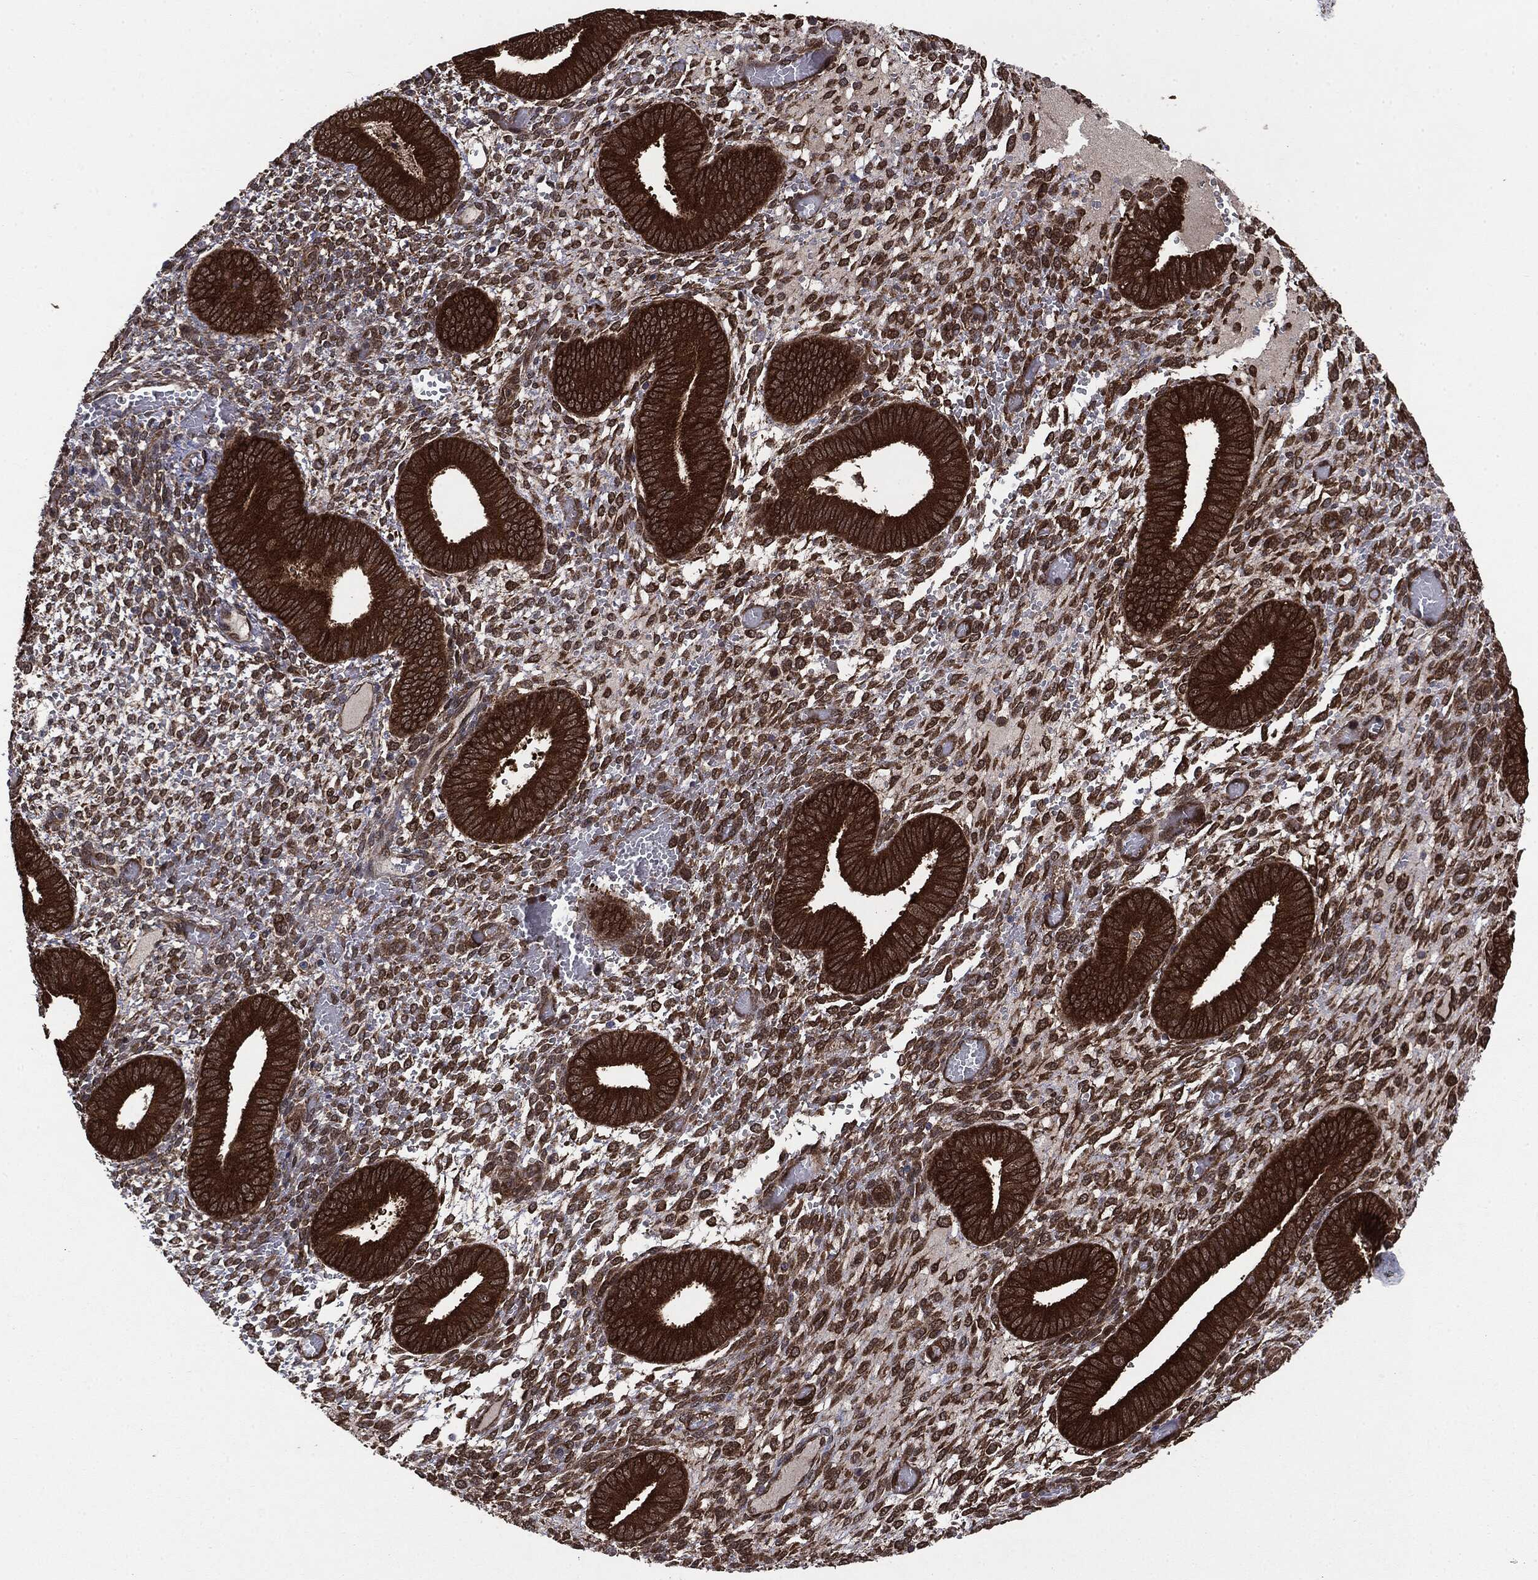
{"staining": {"intensity": "strong", "quantity": ">75%", "location": "cytoplasmic/membranous"}, "tissue": "endometrium", "cell_type": "Cells in endometrial stroma", "image_type": "normal", "snomed": [{"axis": "morphology", "description": "Normal tissue, NOS"}, {"axis": "topography", "description": "Endometrium"}], "caption": "Immunohistochemistry (IHC) (DAB (3,3'-diaminobenzidine)) staining of normal human endometrium exhibits strong cytoplasmic/membranous protein positivity in about >75% of cells in endometrial stroma.", "gene": "NME1", "patient": {"sex": "female", "age": 42}}